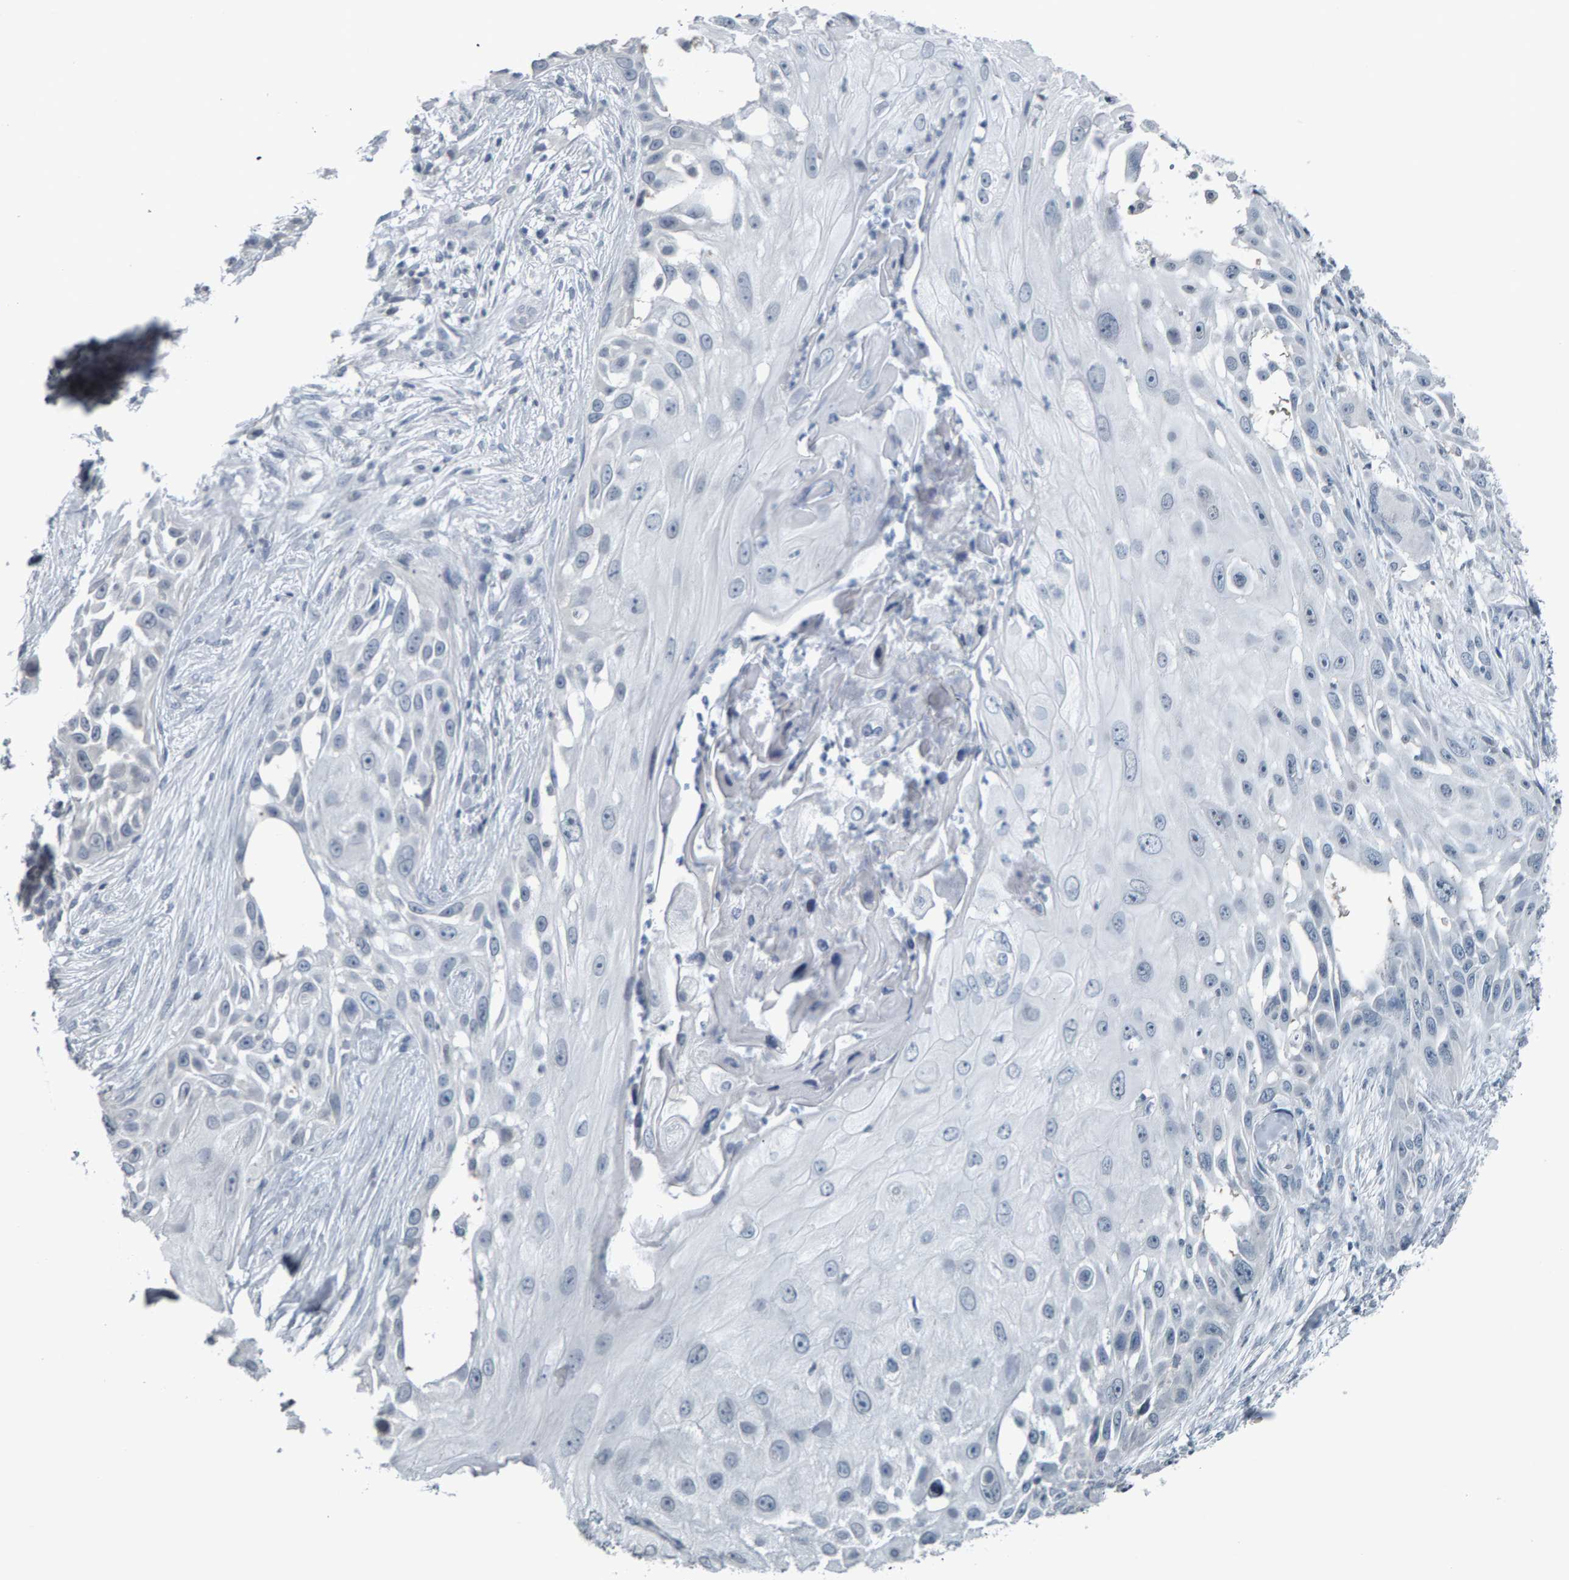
{"staining": {"intensity": "negative", "quantity": "none", "location": "none"}, "tissue": "skin cancer", "cell_type": "Tumor cells", "image_type": "cancer", "snomed": [{"axis": "morphology", "description": "Squamous cell carcinoma, NOS"}, {"axis": "topography", "description": "Skin"}], "caption": "A high-resolution photomicrograph shows immunohistochemistry (IHC) staining of skin cancer (squamous cell carcinoma), which displays no significant staining in tumor cells.", "gene": "PYY", "patient": {"sex": "female", "age": 44}}